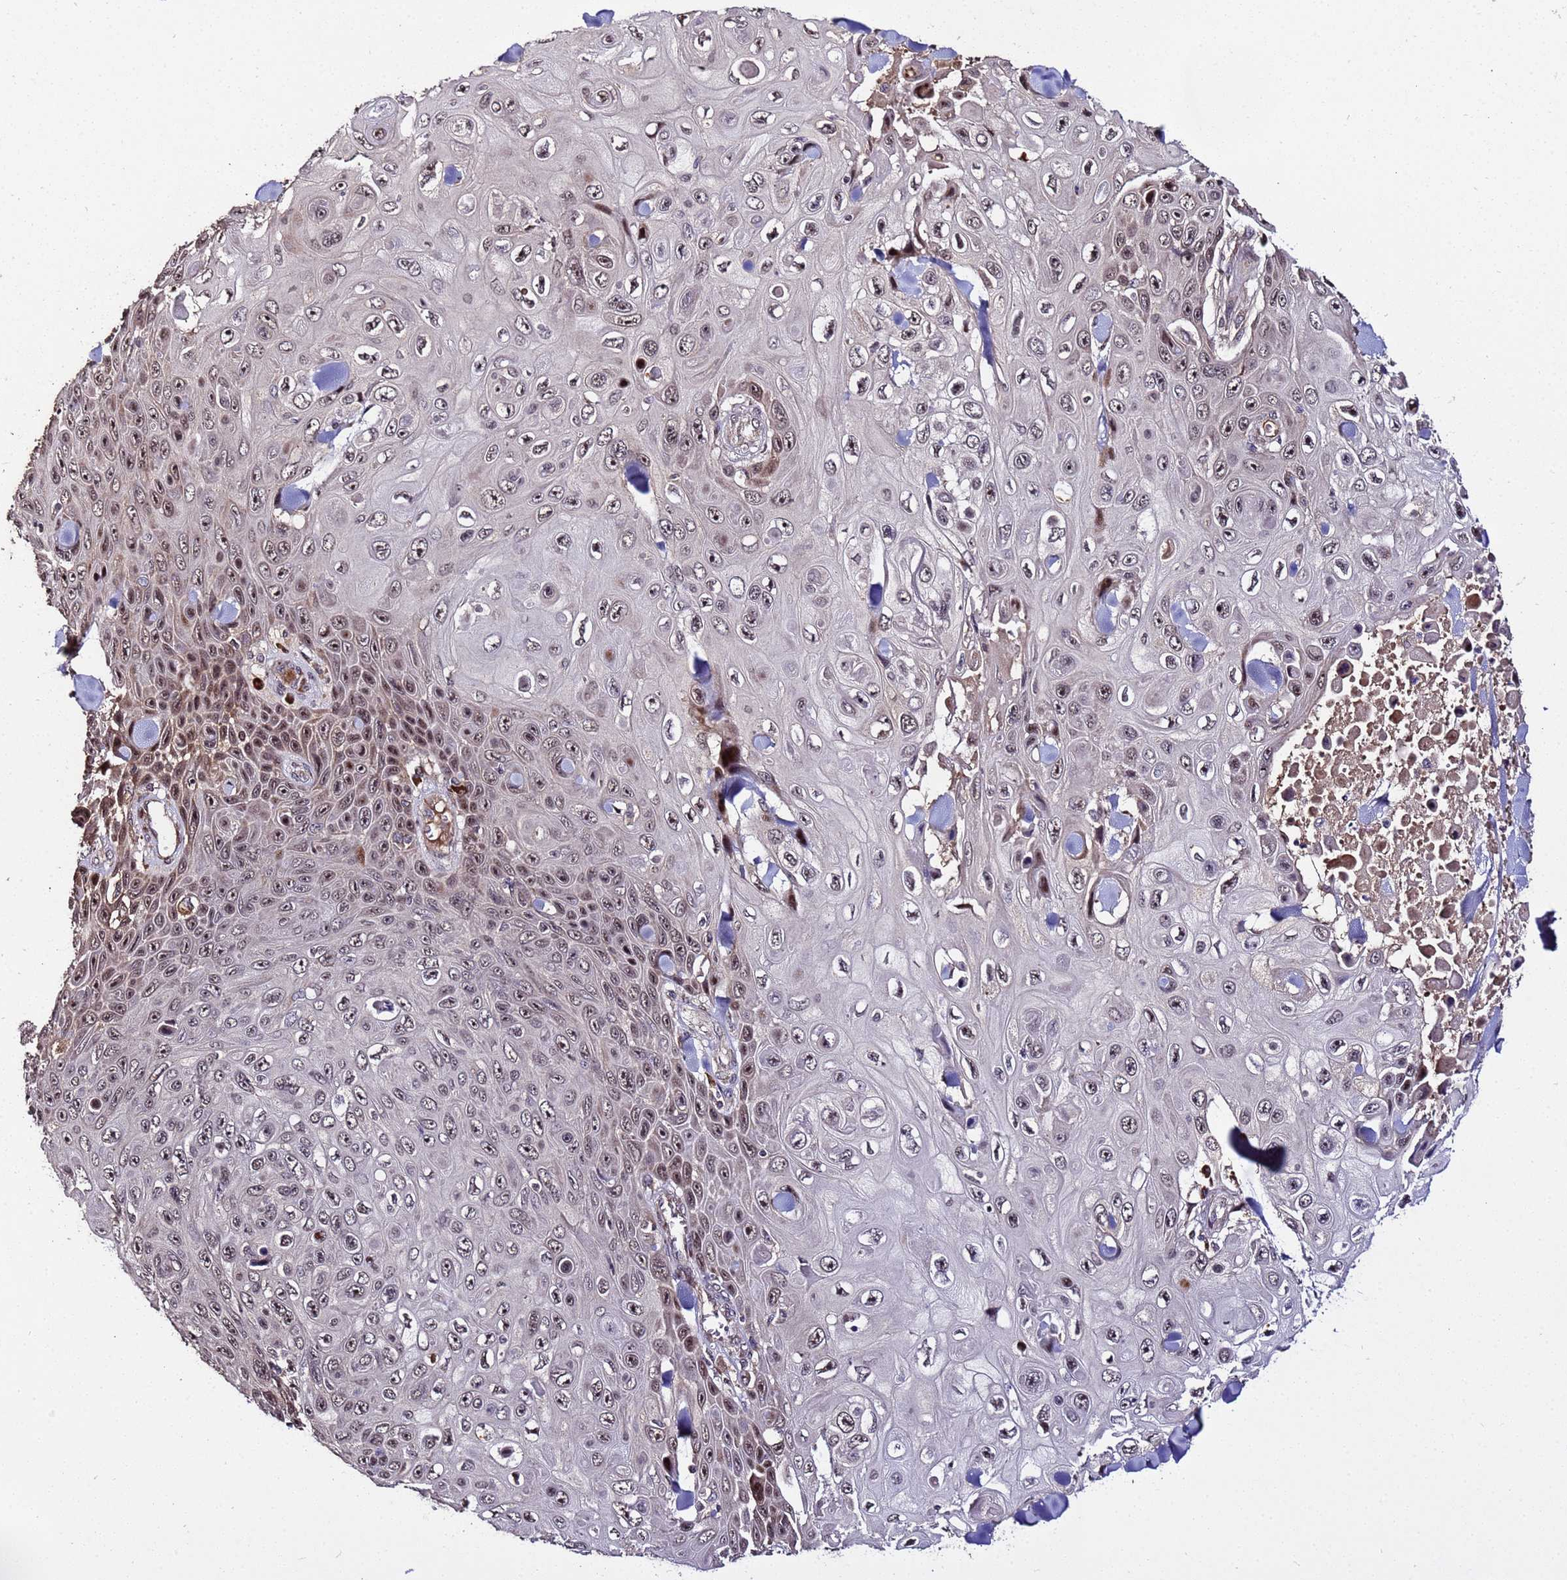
{"staining": {"intensity": "moderate", "quantity": ">75%", "location": "nuclear"}, "tissue": "skin cancer", "cell_type": "Tumor cells", "image_type": "cancer", "snomed": [{"axis": "morphology", "description": "Squamous cell carcinoma, NOS"}, {"axis": "topography", "description": "Skin"}], "caption": "Immunohistochemistry (IHC) micrograph of neoplastic tissue: human skin cancer (squamous cell carcinoma) stained using immunohistochemistry shows medium levels of moderate protein expression localized specifically in the nuclear of tumor cells, appearing as a nuclear brown color.", "gene": "WNK4", "patient": {"sex": "male", "age": 82}}